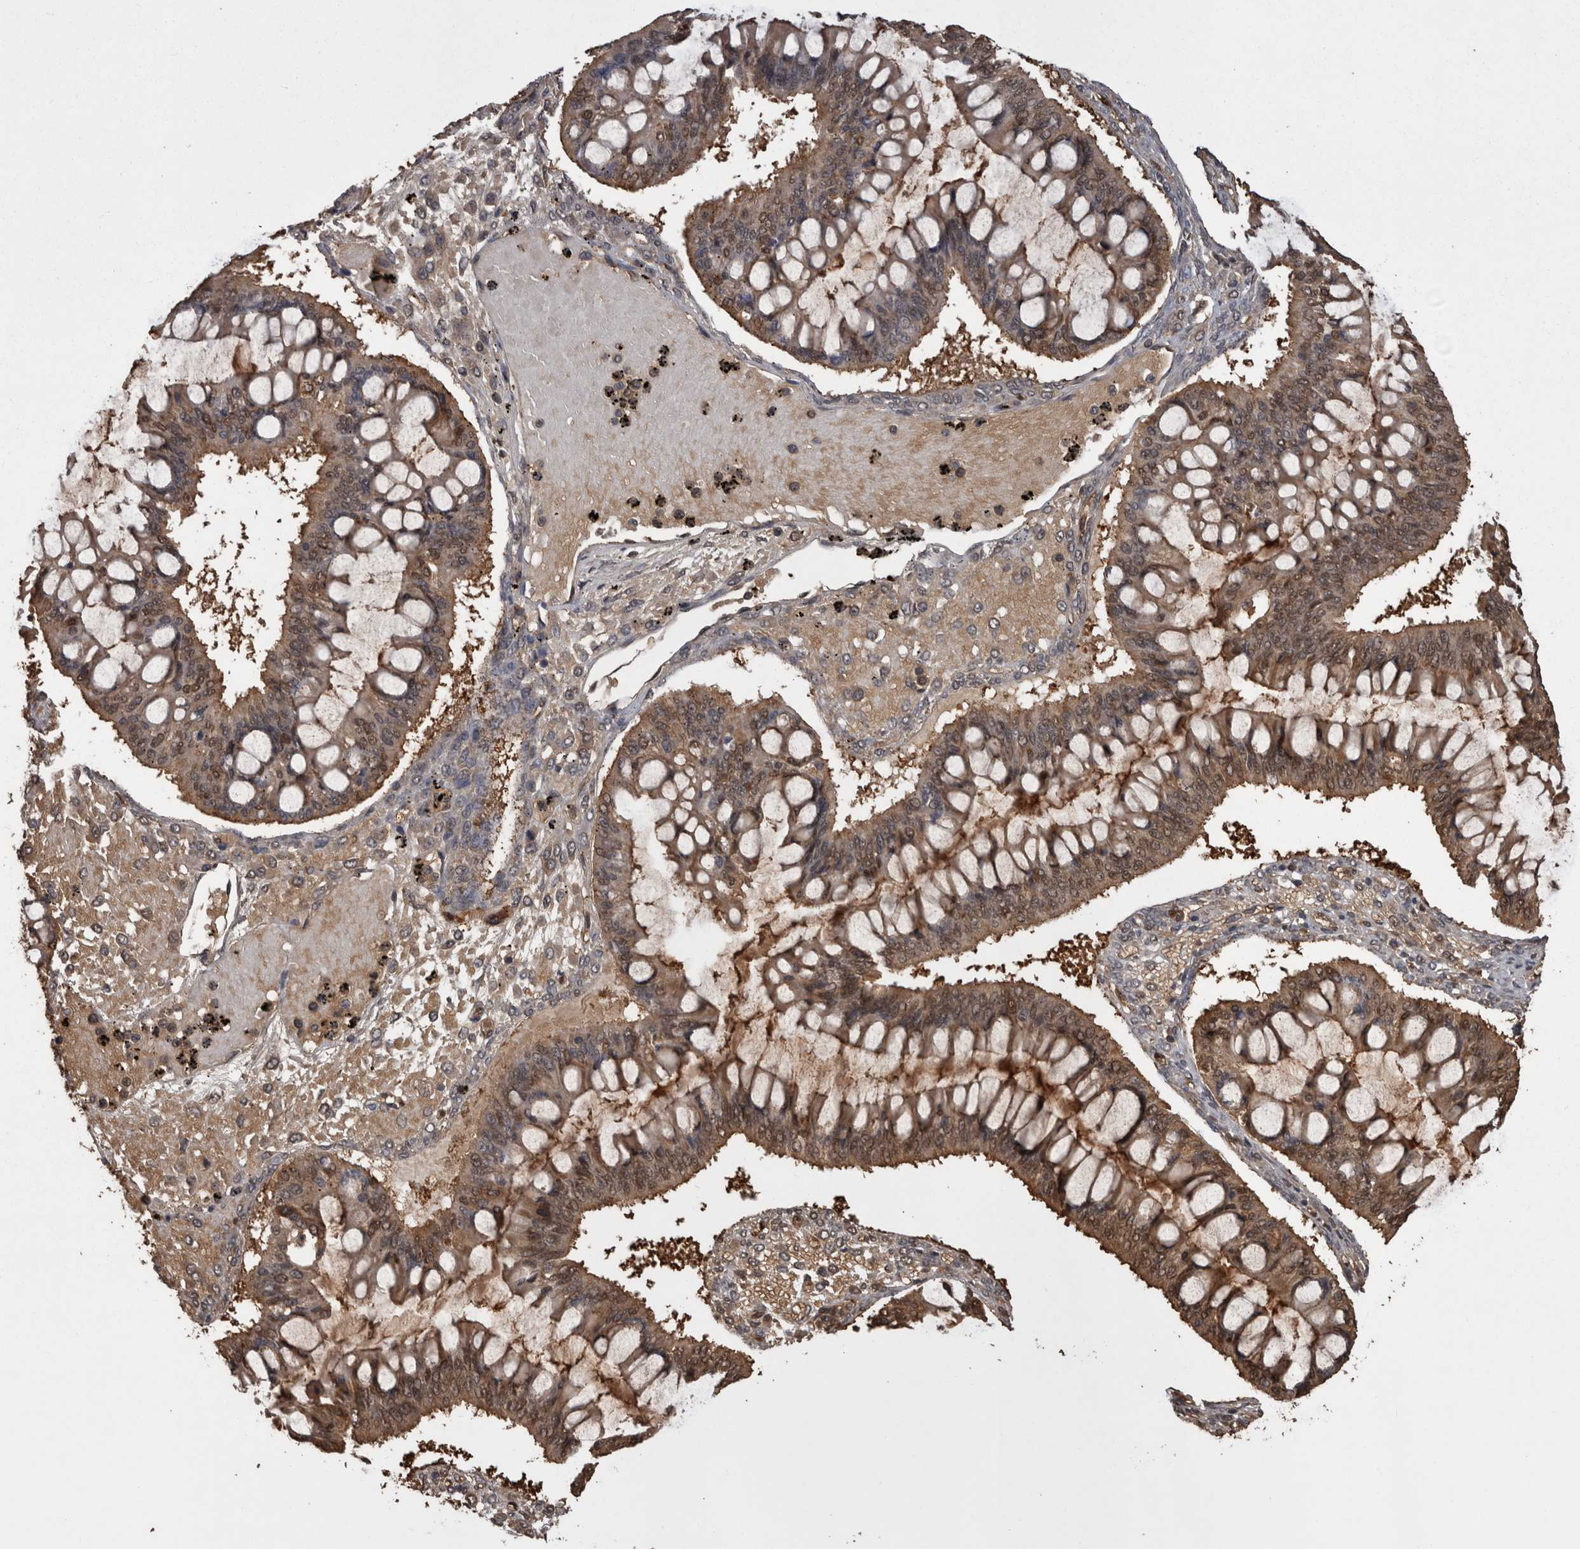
{"staining": {"intensity": "weak", "quantity": ">75%", "location": "cytoplasmic/membranous,nuclear"}, "tissue": "ovarian cancer", "cell_type": "Tumor cells", "image_type": "cancer", "snomed": [{"axis": "morphology", "description": "Cystadenocarcinoma, mucinous, NOS"}, {"axis": "topography", "description": "Ovary"}], "caption": "The immunohistochemical stain highlights weak cytoplasmic/membranous and nuclear expression in tumor cells of mucinous cystadenocarcinoma (ovarian) tissue.", "gene": "LXN", "patient": {"sex": "female", "age": 73}}